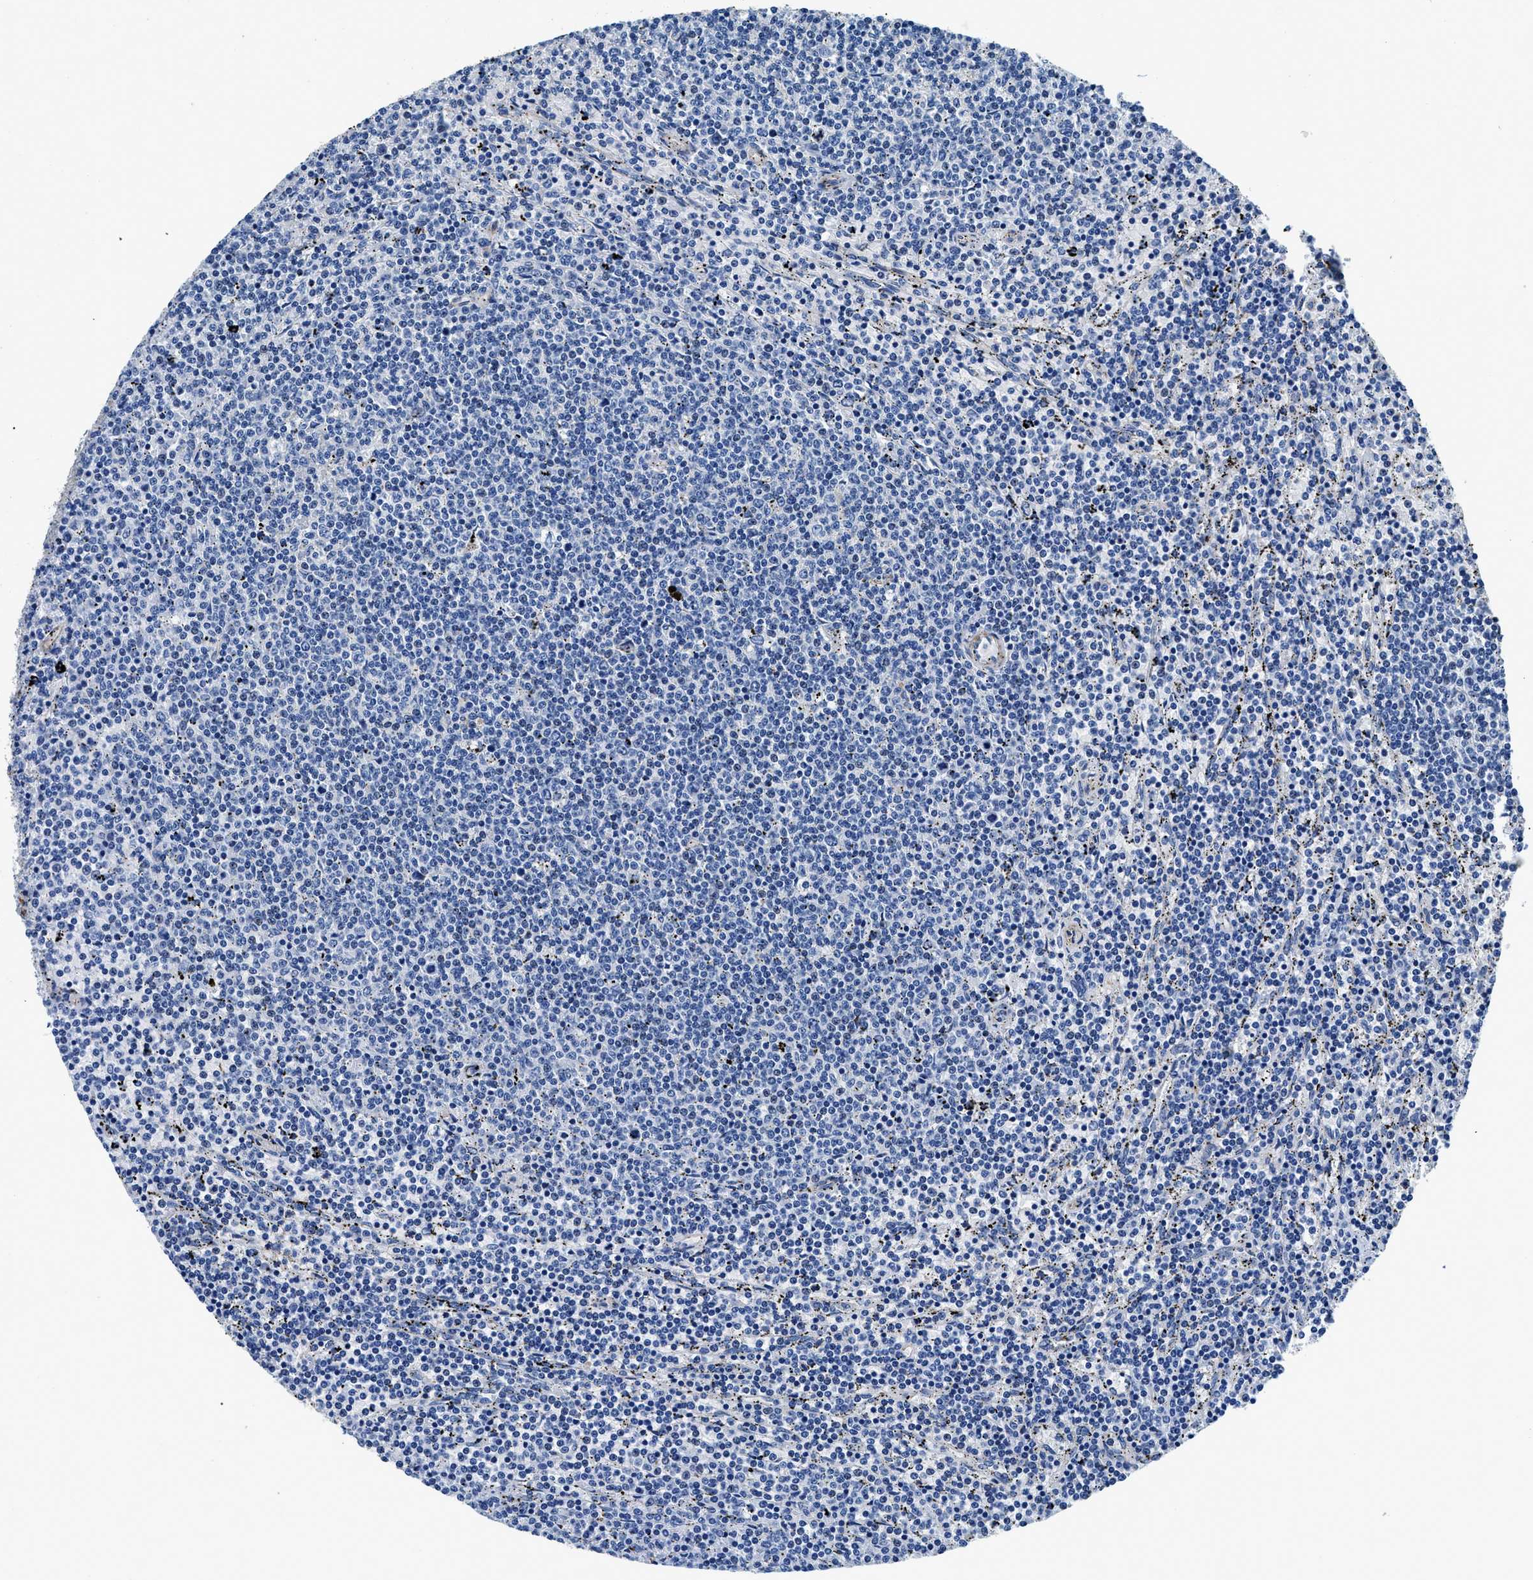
{"staining": {"intensity": "negative", "quantity": "none", "location": "none"}, "tissue": "lymphoma", "cell_type": "Tumor cells", "image_type": "cancer", "snomed": [{"axis": "morphology", "description": "Malignant lymphoma, non-Hodgkin's type, Low grade"}, {"axis": "topography", "description": "Spleen"}], "caption": "This image is of lymphoma stained with immunohistochemistry (IHC) to label a protein in brown with the nuclei are counter-stained blue. There is no positivity in tumor cells. (DAB IHC with hematoxylin counter stain).", "gene": "DAG1", "patient": {"sex": "female", "age": 50}}